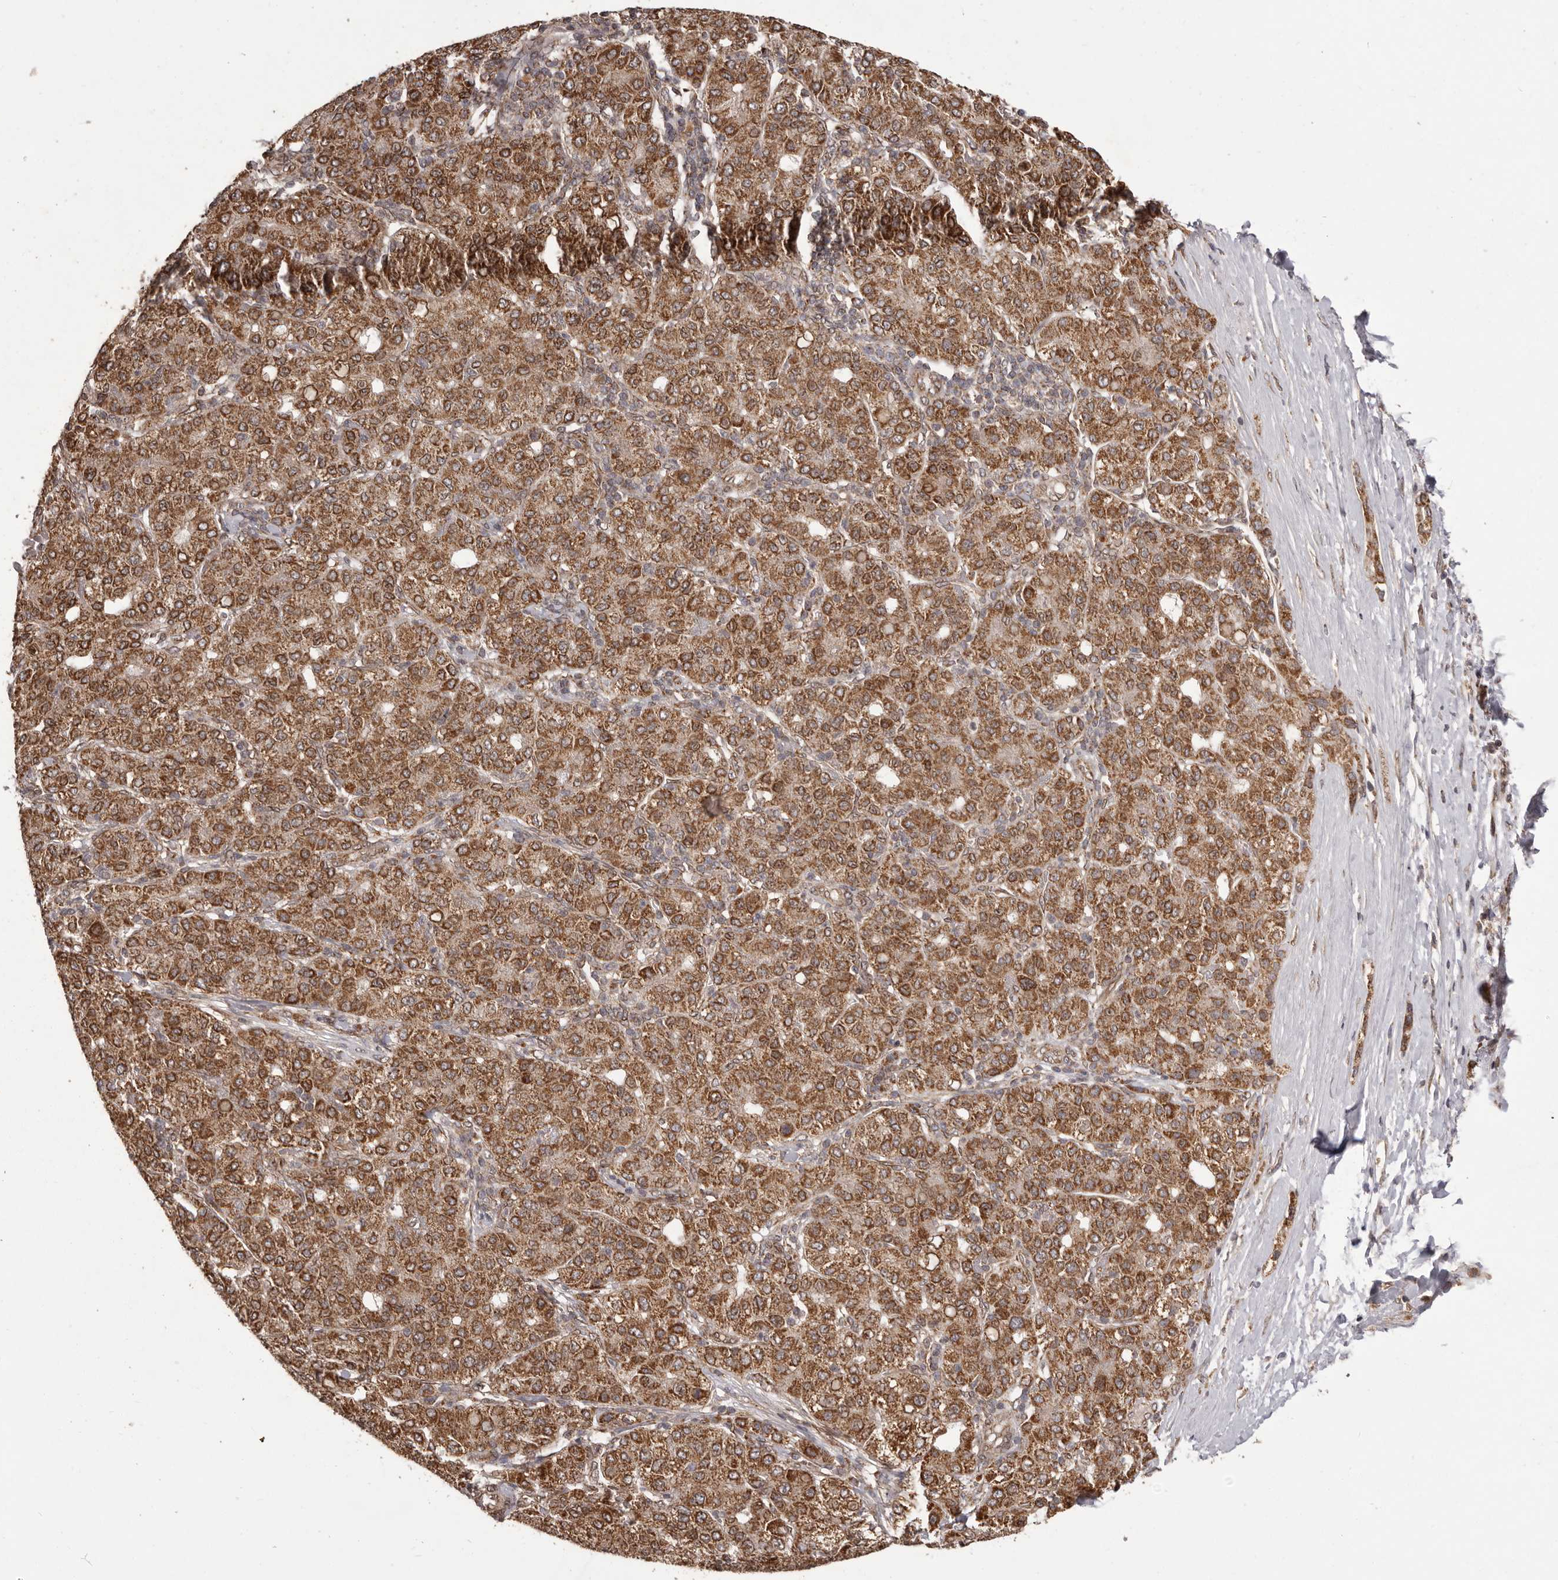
{"staining": {"intensity": "strong", "quantity": ">75%", "location": "cytoplasmic/membranous"}, "tissue": "liver cancer", "cell_type": "Tumor cells", "image_type": "cancer", "snomed": [{"axis": "morphology", "description": "Carcinoma, Hepatocellular, NOS"}, {"axis": "topography", "description": "Liver"}], "caption": "Strong cytoplasmic/membranous protein staining is present in approximately >75% of tumor cells in liver cancer.", "gene": "CHRM2", "patient": {"sex": "male", "age": 65}}